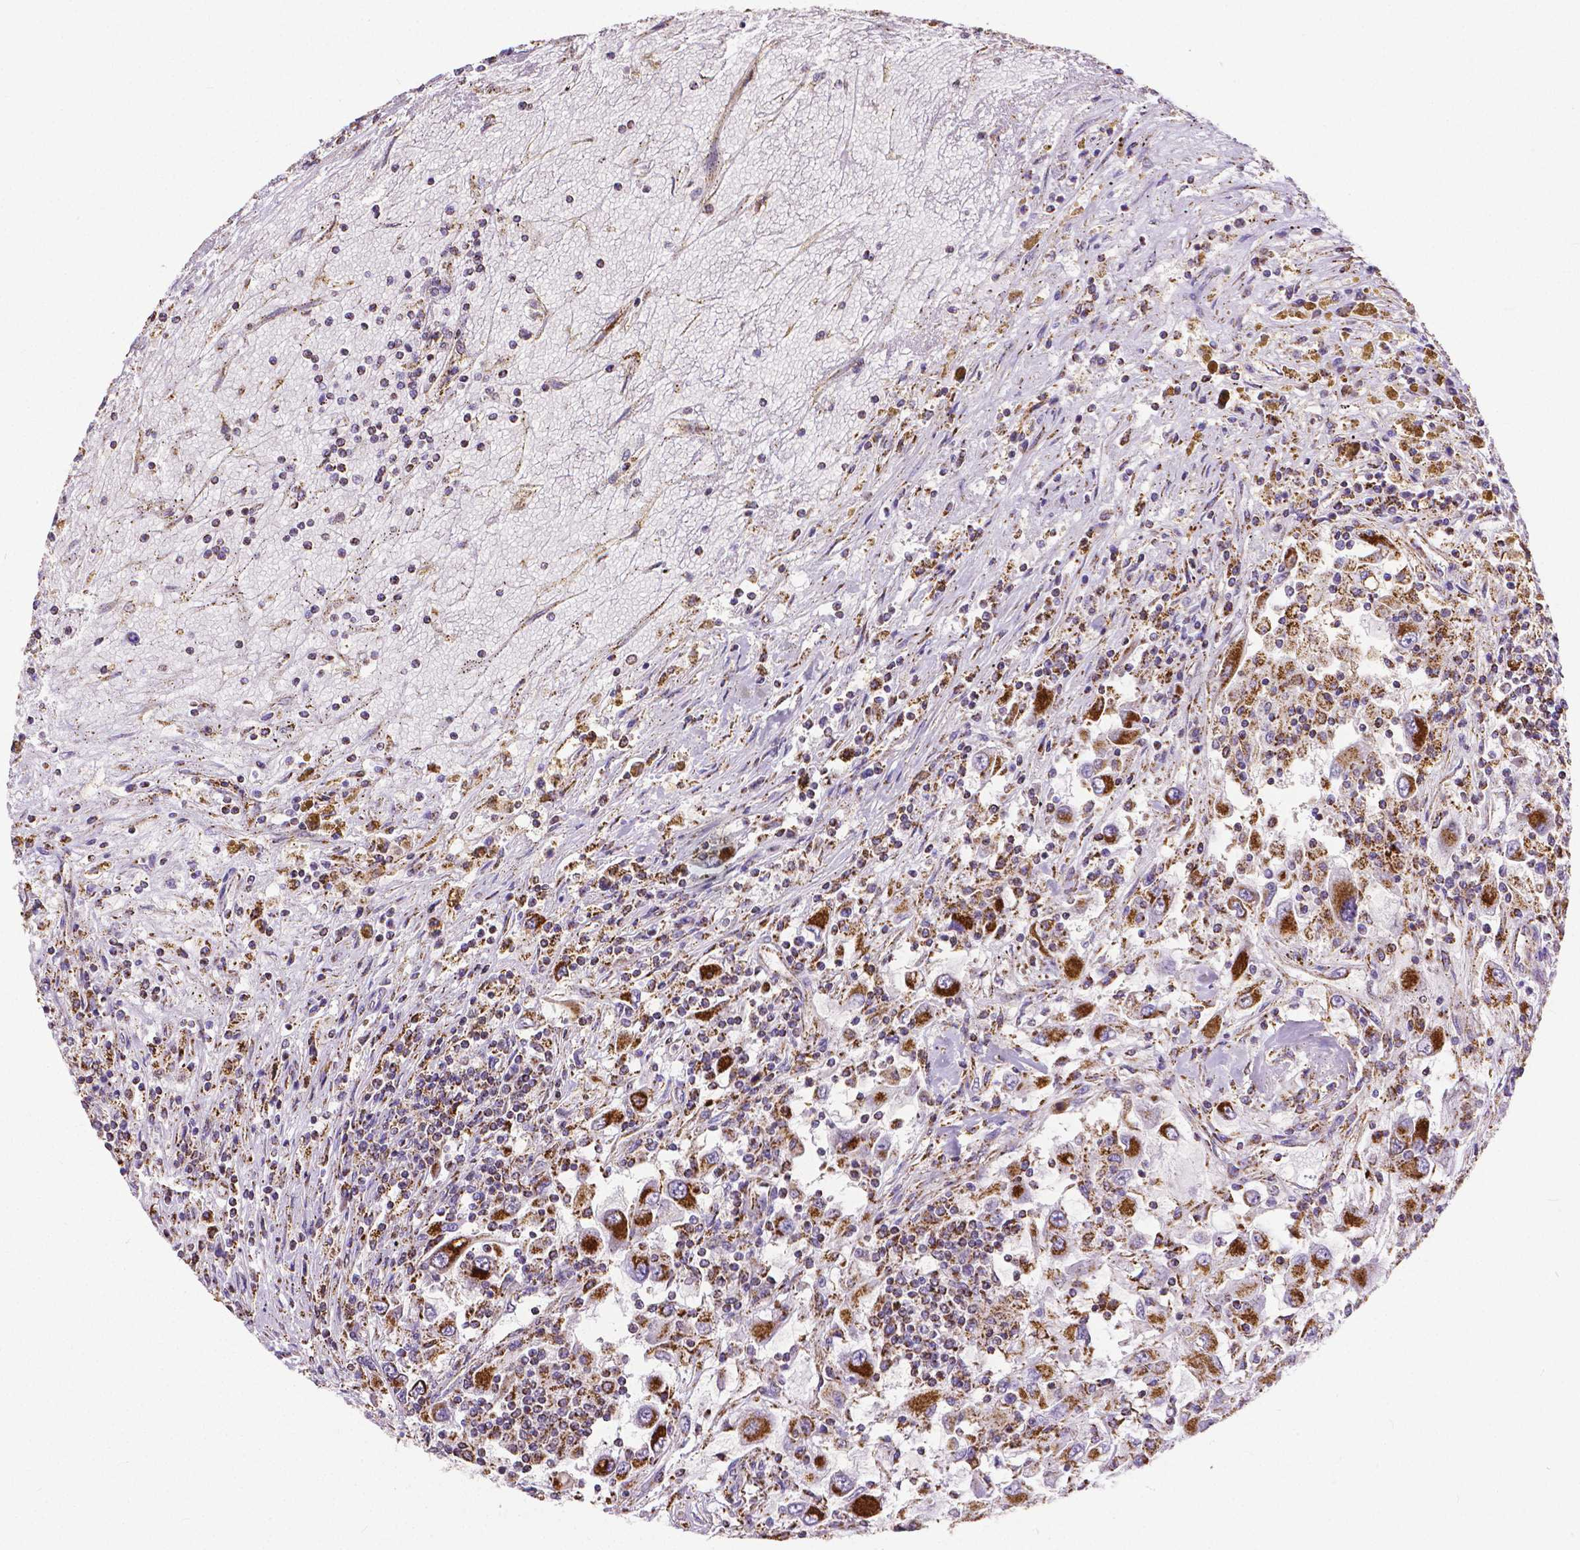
{"staining": {"intensity": "strong", "quantity": ">75%", "location": "cytoplasmic/membranous"}, "tissue": "renal cancer", "cell_type": "Tumor cells", "image_type": "cancer", "snomed": [{"axis": "morphology", "description": "Adenocarcinoma, NOS"}, {"axis": "topography", "description": "Kidney"}], "caption": "Immunohistochemical staining of human renal cancer (adenocarcinoma) displays strong cytoplasmic/membranous protein staining in about >75% of tumor cells. (brown staining indicates protein expression, while blue staining denotes nuclei).", "gene": "MACC1", "patient": {"sex": "female", "age": 67}}